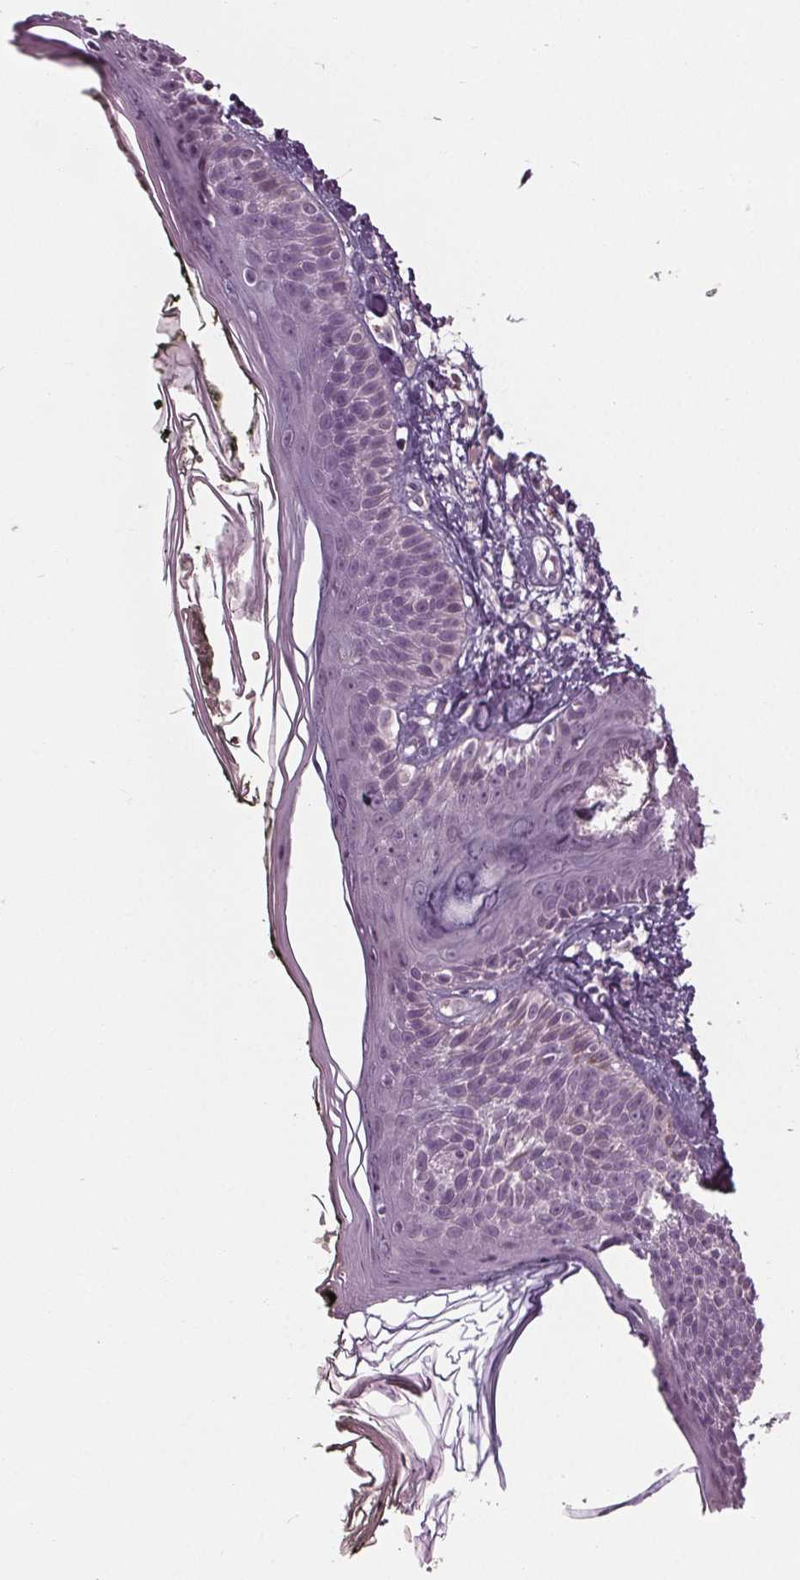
{"staining": {"intensity": "negative", "quantity": "none", "location": "none"}, "tissue": "skin", "cell_type": "Fibroblasts", "image_type": "normal", "snomed": [{"axis": "morphology", "description": "Normal tissue, NOS"}, {"axis": "topography", "description": "Skin"}], "caption": "This is a histopathology image of immunohistochemistry staining of unremarkable skin, which shows no expression in fibroblasts.", "gene": "TNNC2", "patient": {"sex": "male", "age": 76}}